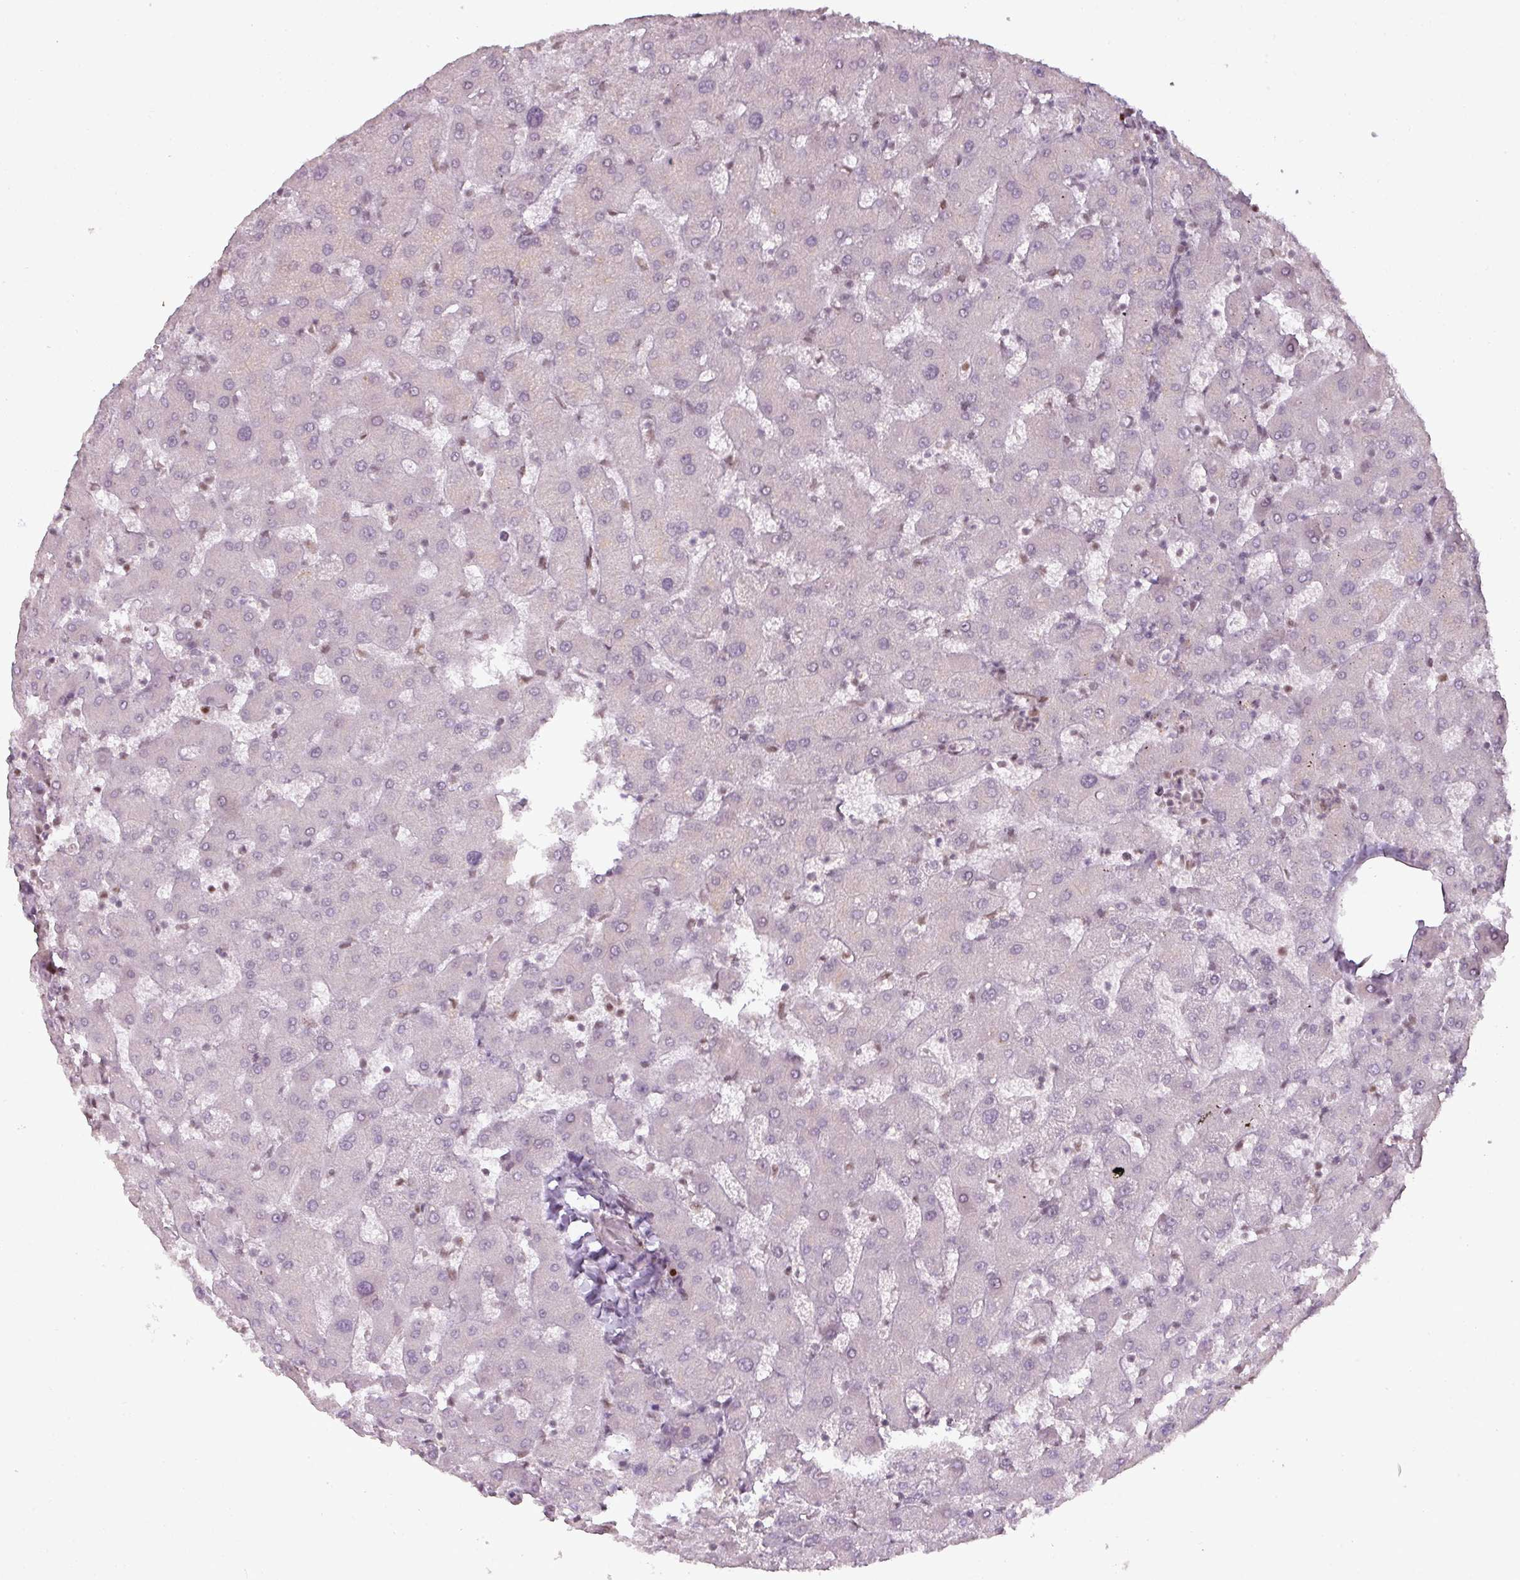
{"staining": {"intensity": "weak", "quantity": "25%-75%", "location": "nuclear"}, "tissue": "liver", "cell_type": "Cholangiocytes", "image_type": "normal", "snomed": [{"axis": "morphology", "description": "Normal tissue, NOS"}, {"axis": "topography", "description": "Liver"}], "caption": "A high-resolution photomicrograph shows immunohistochemistry (IHC) staining of benign liver, which exhibits weak nuclear positivity in approximately 25%-75% of cholangiocytes. Nuclei are stained in blue.", "gene": "GPRIN2", "patient": {"sex": "female", "age": 63}}